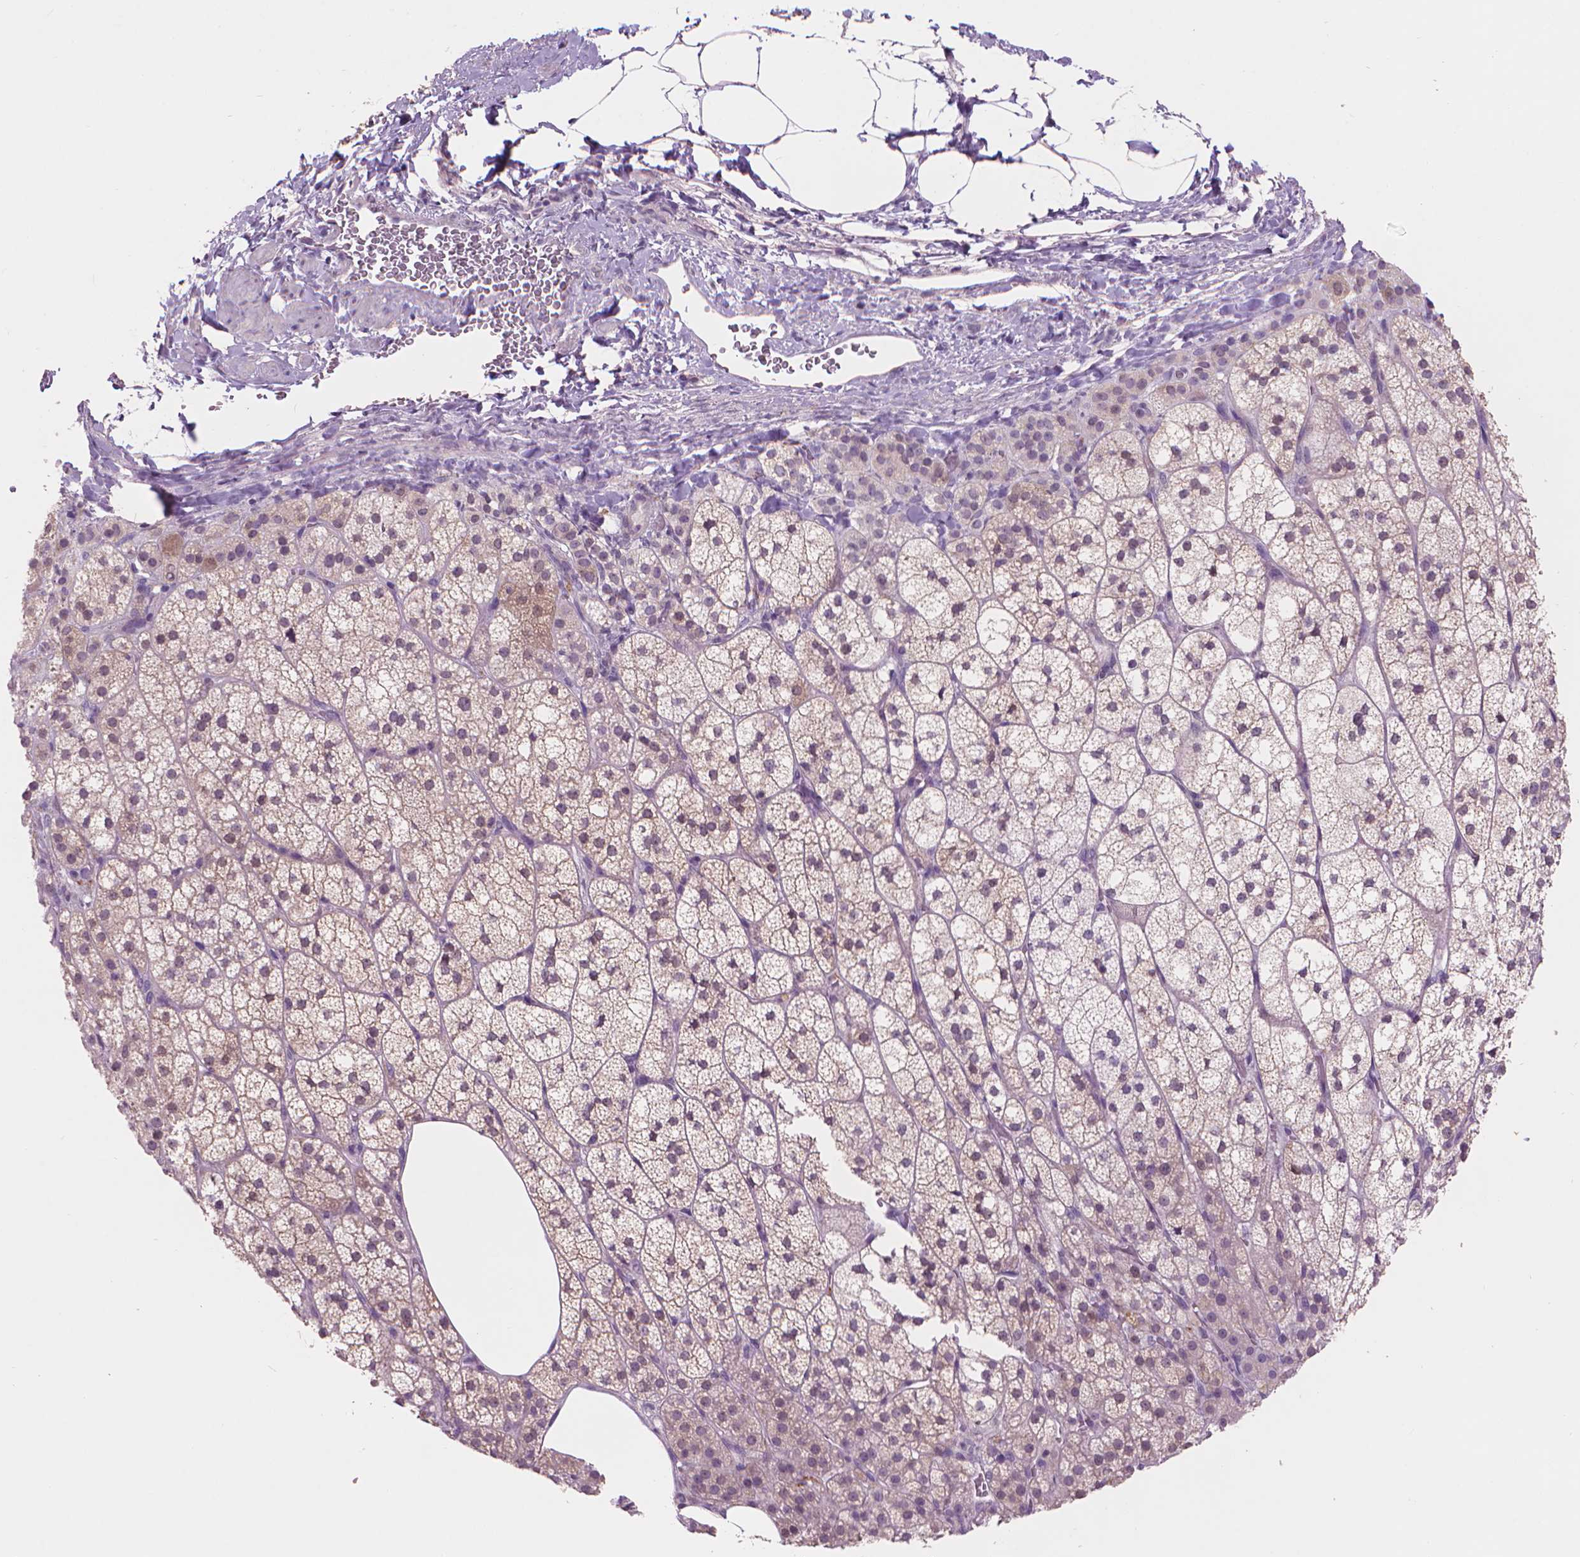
{"staining": {"intensity": "weak", "quantity": "<25%", "location": "cytoplasmic/membranous"}, "tissue": "adrenal gland", "cell_type": "Glandular cells", "image_type": "normal", "snomed": [{"axis": "morphology", "description": "Normal tissue, NOS"}, {"axis": "topography", "description": "Adrenal gland"}], "caption": "DAB (3,3'-diaminobenzidine) immunohistochemical staining of unremarkable human adrenal gland exhibits no significant expression in glandular cells. (DAB immunohistochemistry visualized using brightfield microscopy, high magnification).", "gene": "ENO2", "patient": {"sex": "female", "age": 60}}